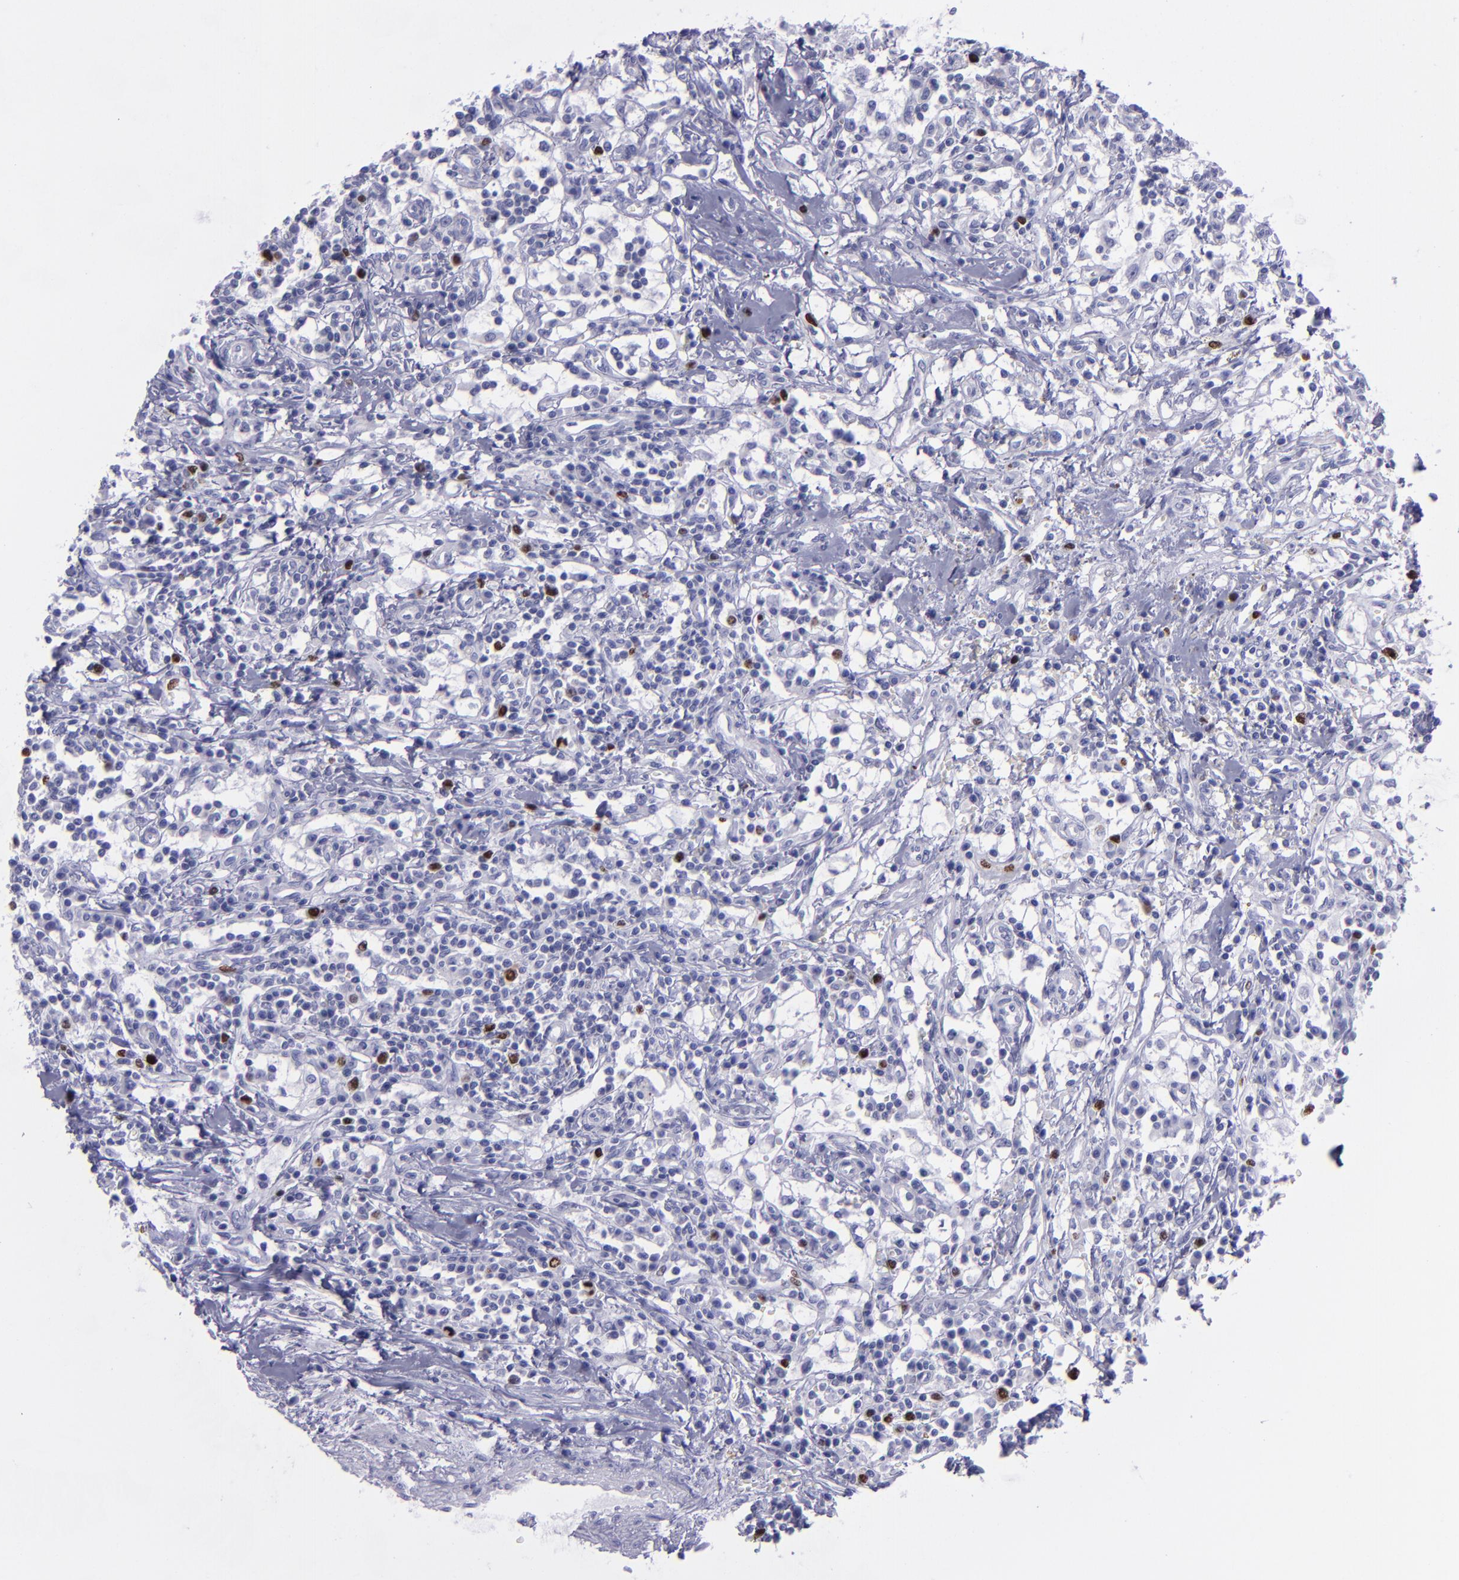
{"staining": {"intensity": "strong", "quantity": "<25%", "location": "nuclear"}, "tissue": "renal cancer", "cell_type": "Tumor cells", "image_type": "cancer", "snomed": [{"axis": "morphology", "description": "Adenocarcinoma, NOS"}, {"axis": "topography", "description": "Kidney"}], "caption": "Immunohistochemical staining of renal cancer displays medium levels of strong nuclear protein expression in approximately <25% of tumor cells.", "gene": "TOP2A", "patient": {"sex": "male", "age": 82}}